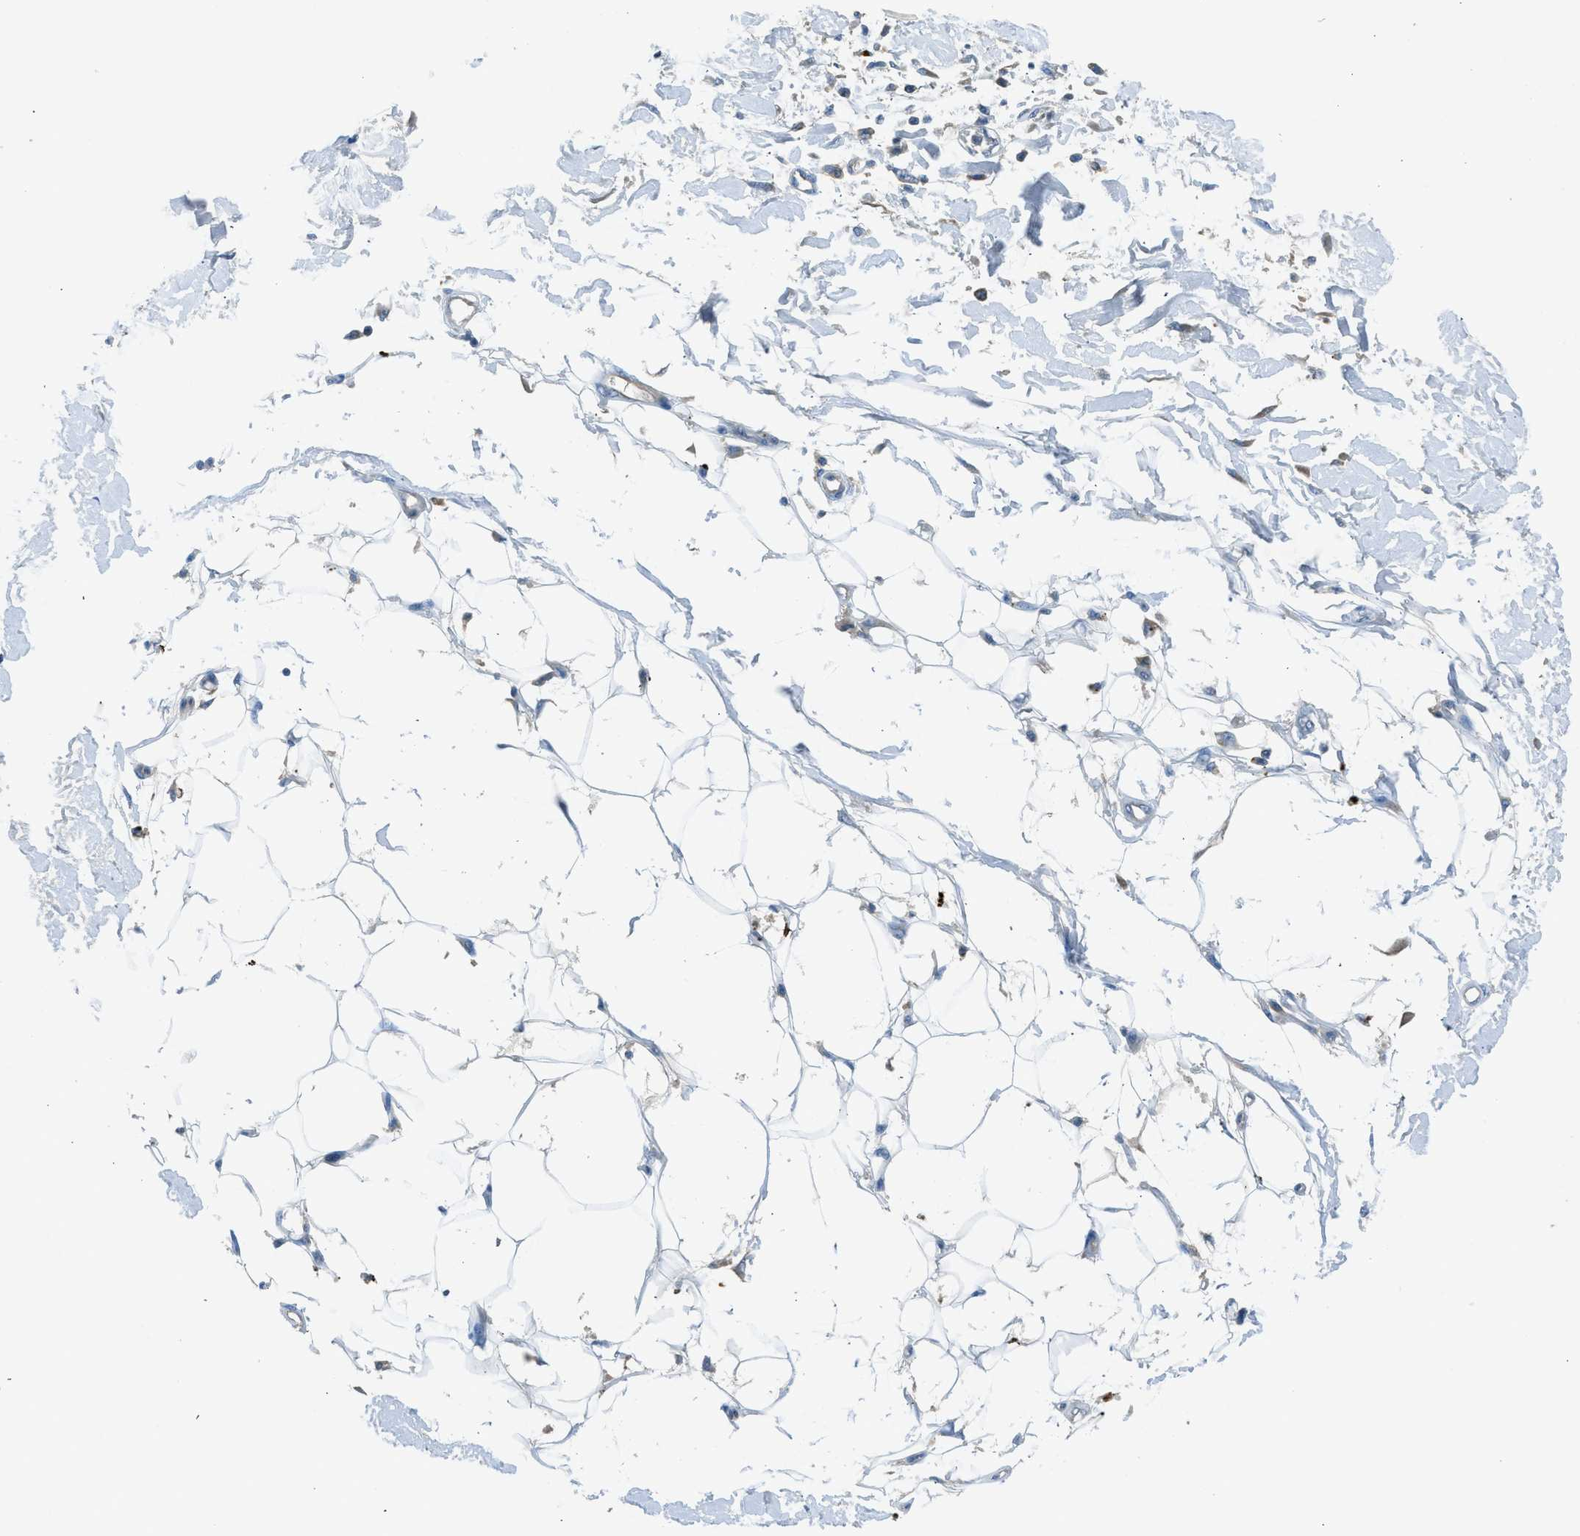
{"staining": {"intensity": "negative", "quantity": "none", "location": "none"}, "tissue": "adipose tissue", "cell_type": "Adipocytes", "image_type": "normal", "snomed": [{"axis": "morphology", "description": "Normal tissue, NOS"}, {"axis": "morphology", "description": "Squamous cell carcinoma, NOS"}, {"axis": "topography", "description": "Skin"}, {"axis": "topography", "description": "Peripheral nerve tissue"}], "caption": "Immunohistochemical staining of normal adipose tissue shows no significant expression in adipocytes.", "gene": "BMP1", "patient": {"sex": "male", "age": 83}}